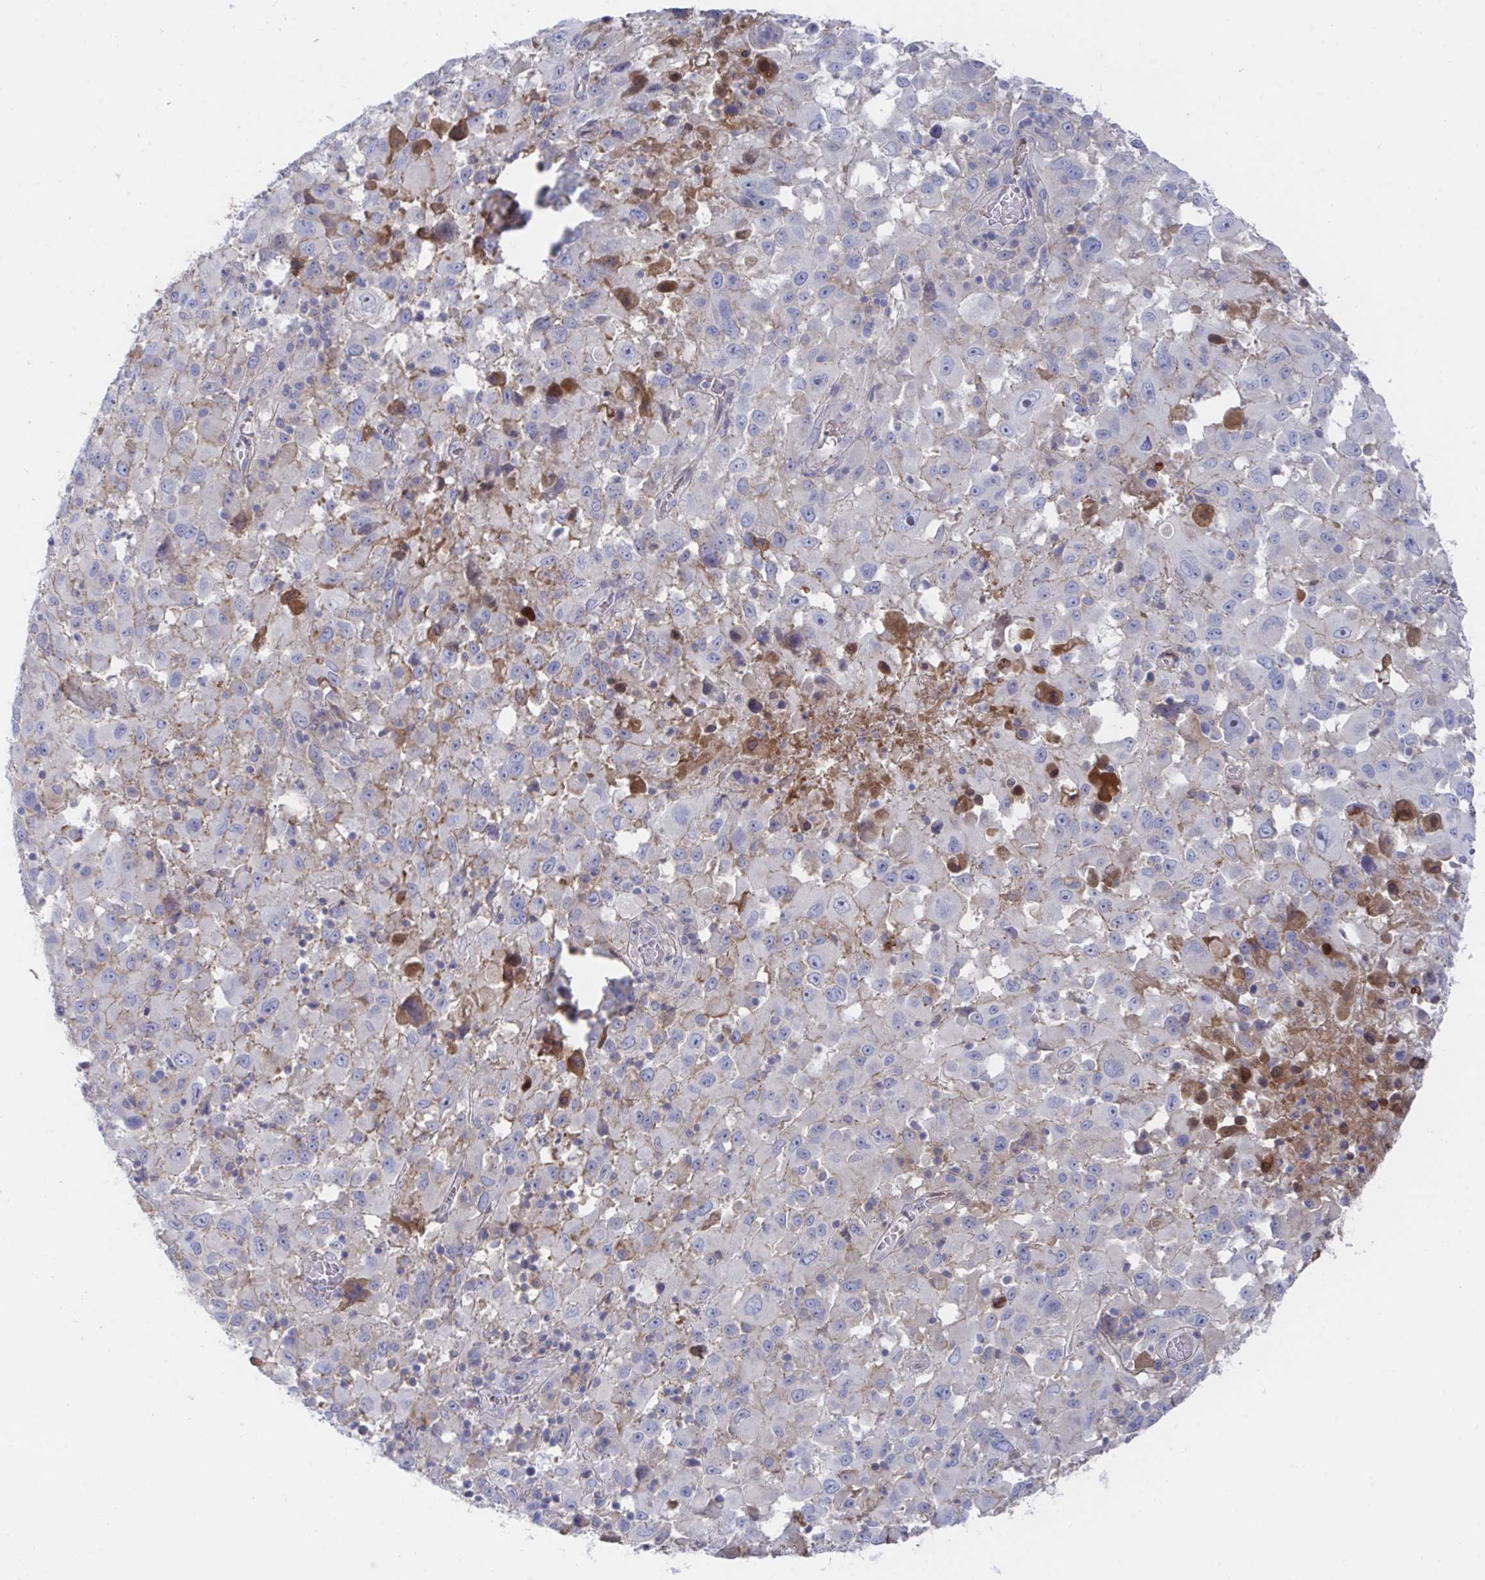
{"staining": {"intensity": "negative", "quantity": "none", "location": "none"}, "tissue": "melanoma", "cell_type": "Tumor cells", "image_type": "cancer", "snomed": [{"axis": "morphology", "description": "Malignant melanoma, Metastatic site"}, {"axis": "topography", "description": "Soft tissue"}], "caption": "IHC histopathology image of neoplastic tissue: human melanoma stained with DAB exhibits no significant protein staining in tumor cells.", "gene": "TNFAIP6", "patient": {"sex": "male", "age": 50}}